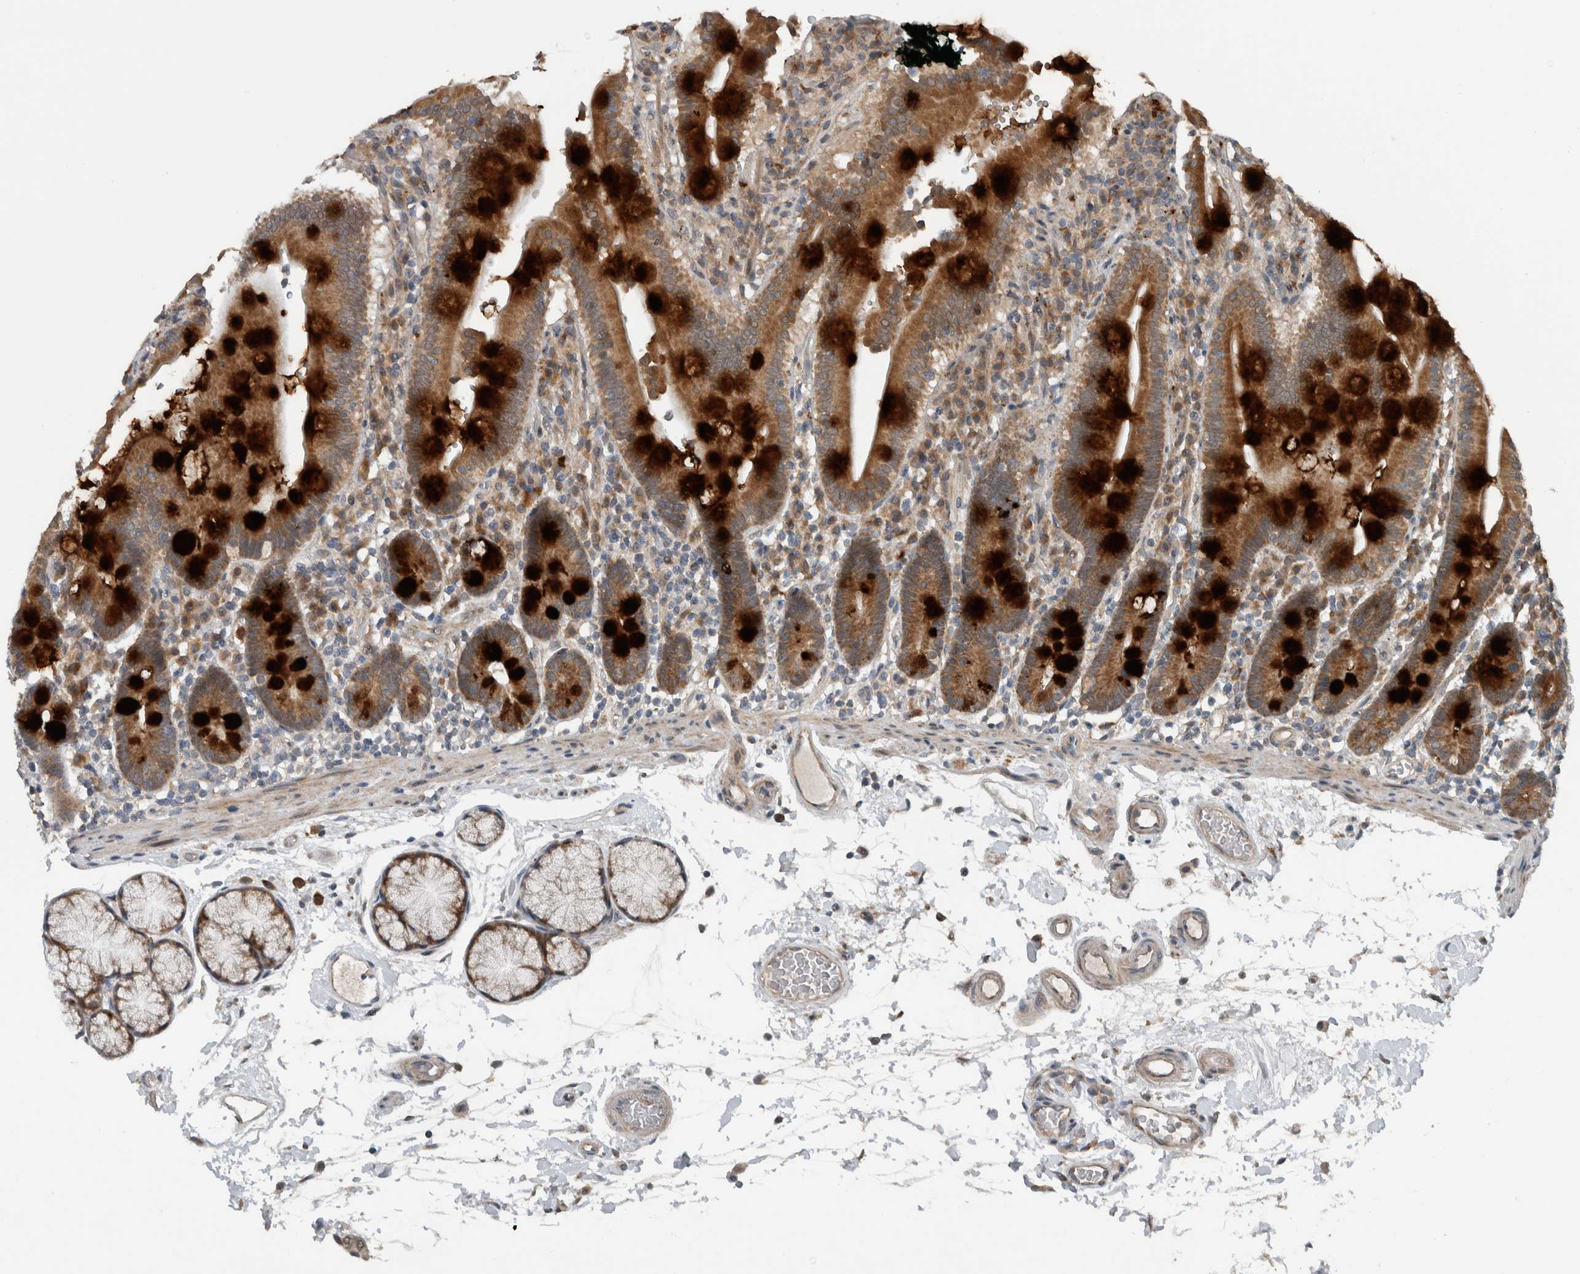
{"staining": {"intensity": "strong", "quantity": ">75%", "location": "cytoplasmic/membranous"}, "tissue": "duodenum", "cell_type": "Glandular cells", "image_type": "normal", "snomed": [{"axis": "morphology", "description": "Normal tissue, NOS"}, {"axis": "topography", "description": "Small intestine, NOS"}], "caption": "Immunohistochemistry (DAB (3,3'-diaminobenzidine)) staining of normal human duodenum exhibits strong cytoplasmic/membranous protein positivity in approximately >75% of glandular cells.", "gene": "GBA2", "patient": {"sex": "female", "age": 71}}